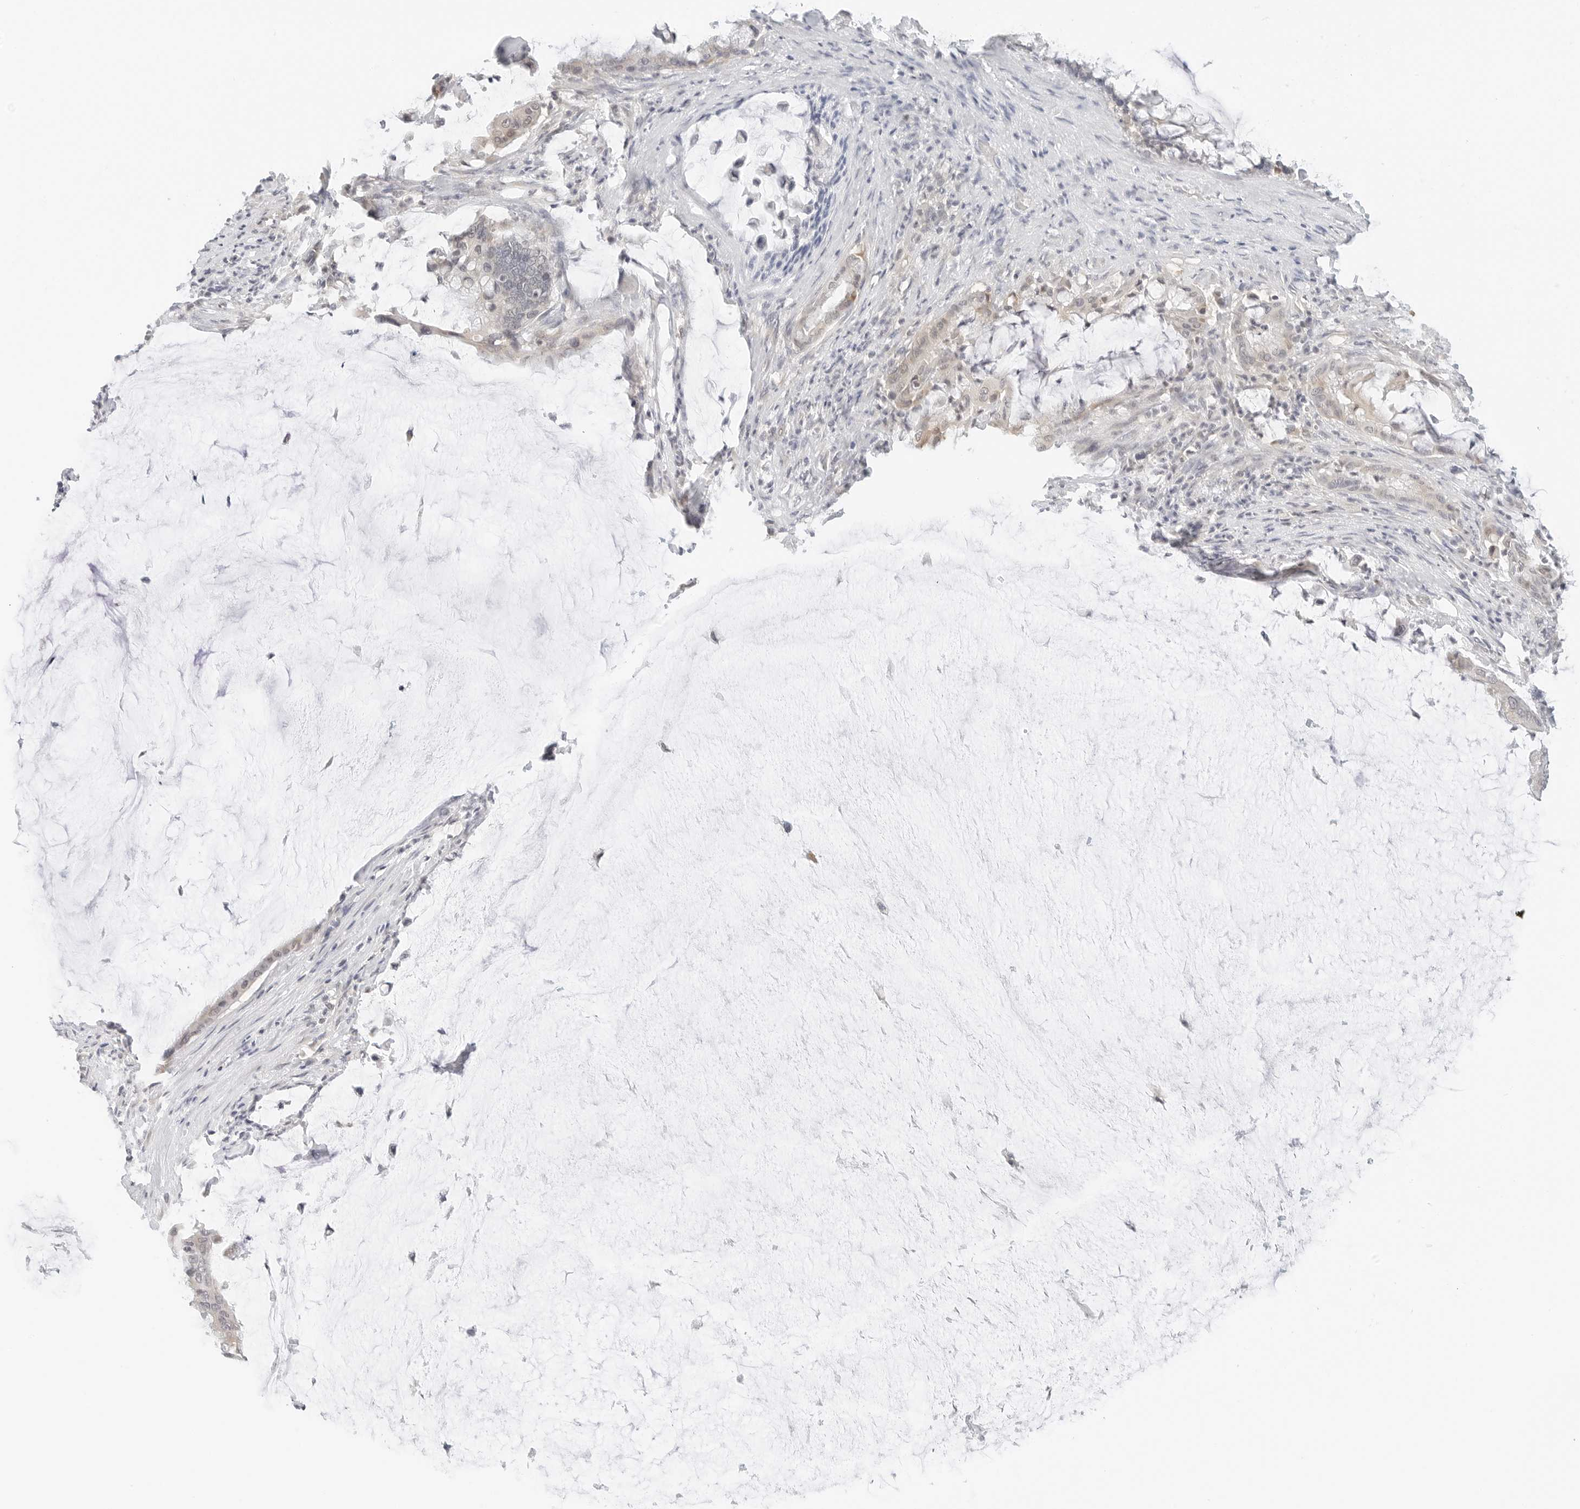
{"staining": {"intensity": "negative", "quantity": "none", "location": "none"}, "tissue": "pancreatic cancer", "cell_type": "Tumor cells", "image_type": "cancer", "snomed": [{"axis": "morphology", "description": "Adenocarcinoma, NOS"}, {"axis": "topography", "description": "Pancreas"}], "caption": "Immunohistochemistry (IHC) image of pancreatic adenocarcinoma stained for a protein (brown), which shows no positivity in tumor cells.", "gene": "NEO1", "patient": {"sex": "male", "age": 41}}